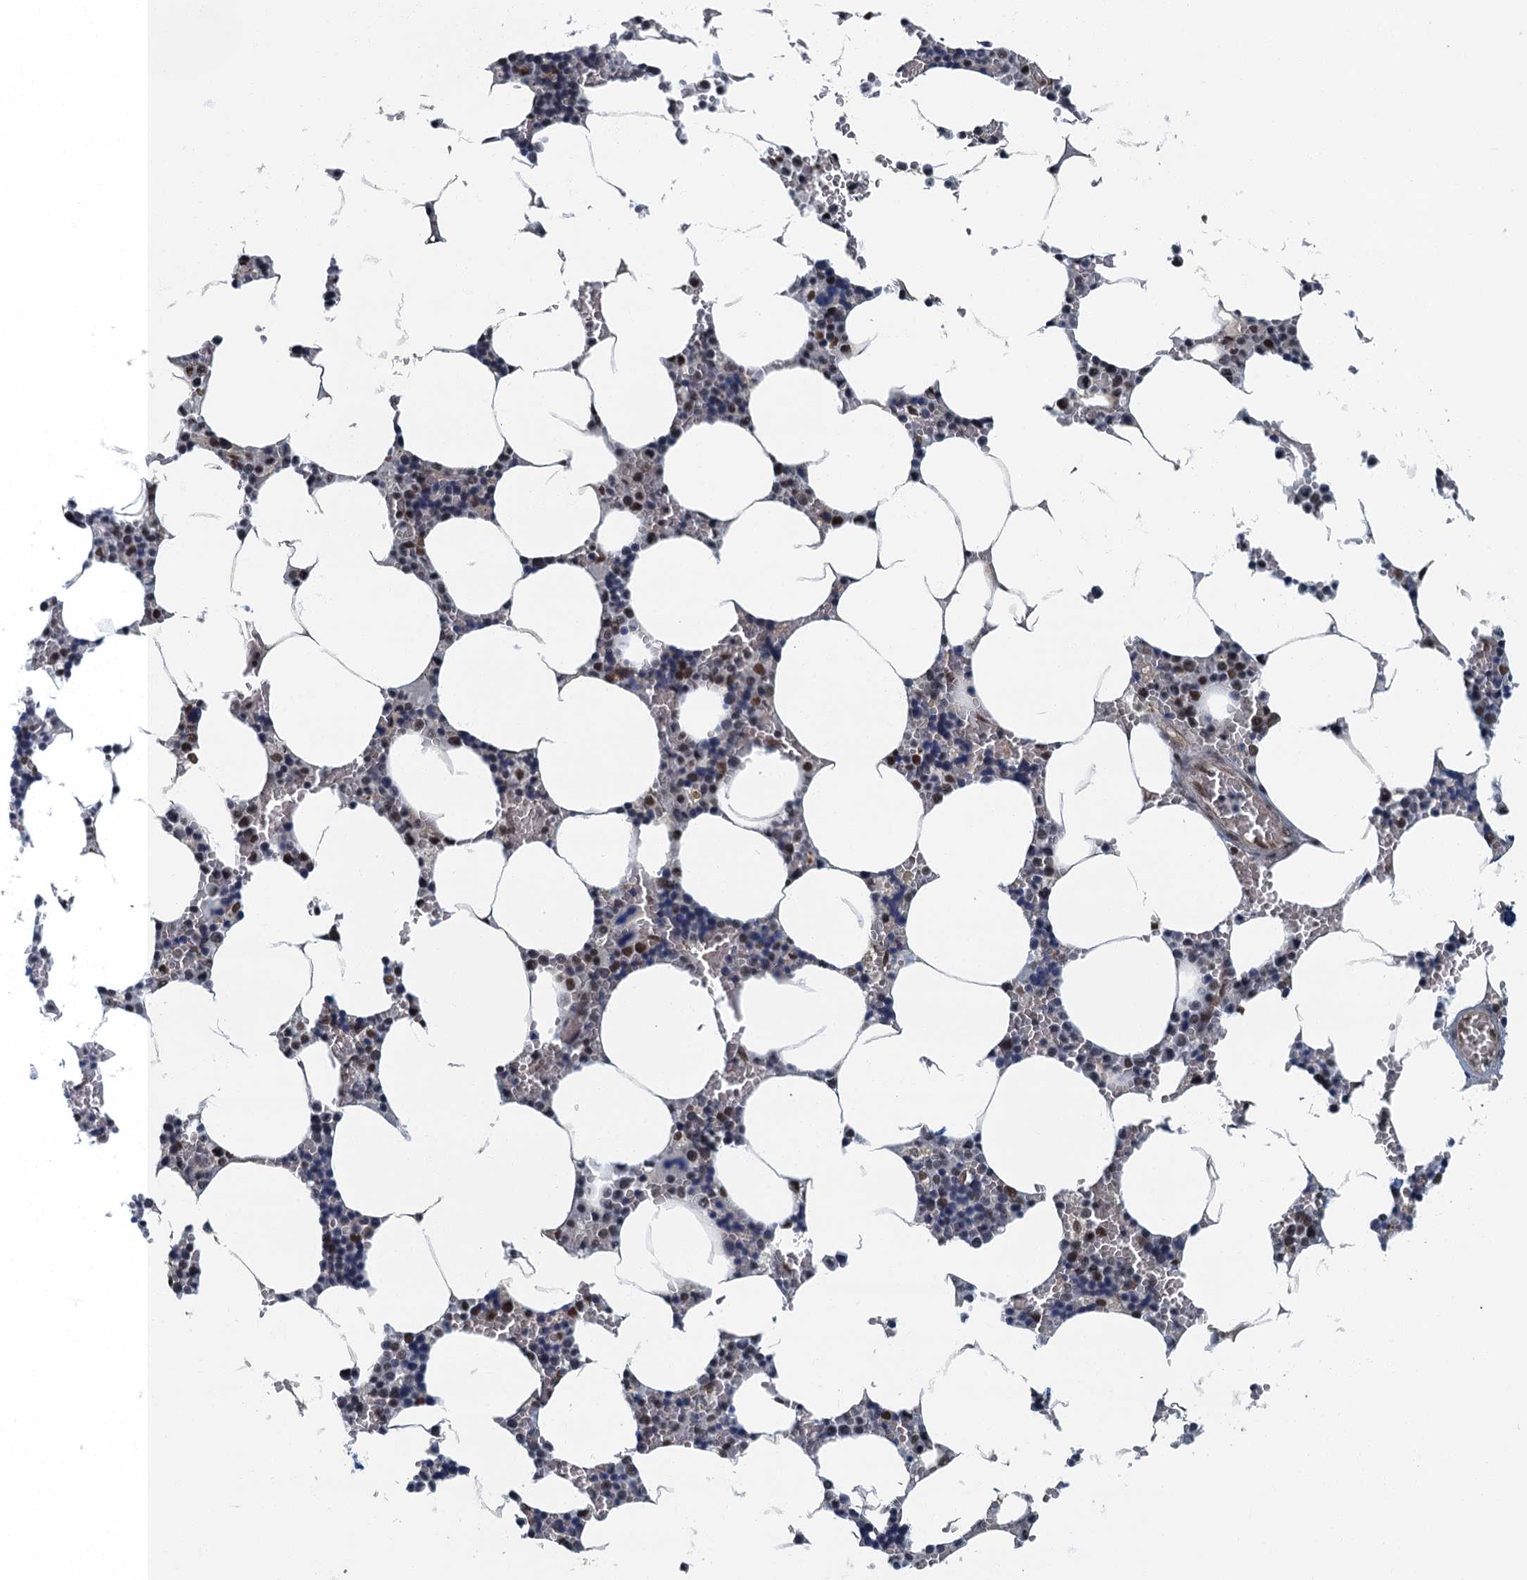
{"staining": {"intensity": "moderate", "quantity": "25%-75%", "location": "nuclear"}, "tissue": "bone marrow", "cell_type": "Hematopoietic cells", "image_type": "normal", "snomed": [{"axis": "morphology", "description": "Normal tissue, NOS"}, {"axis": "topography", "description": "Bone marrow"}], "caption": "IHC histopathology image of unremarkable bone marrow stained for a protein (brown), which displays medium levels of moderate nuclear staining in approximately 25%-75% of hematopoietic cells.", "gene": "GADL1", "patient": {"sex": "male", "age": 70}}